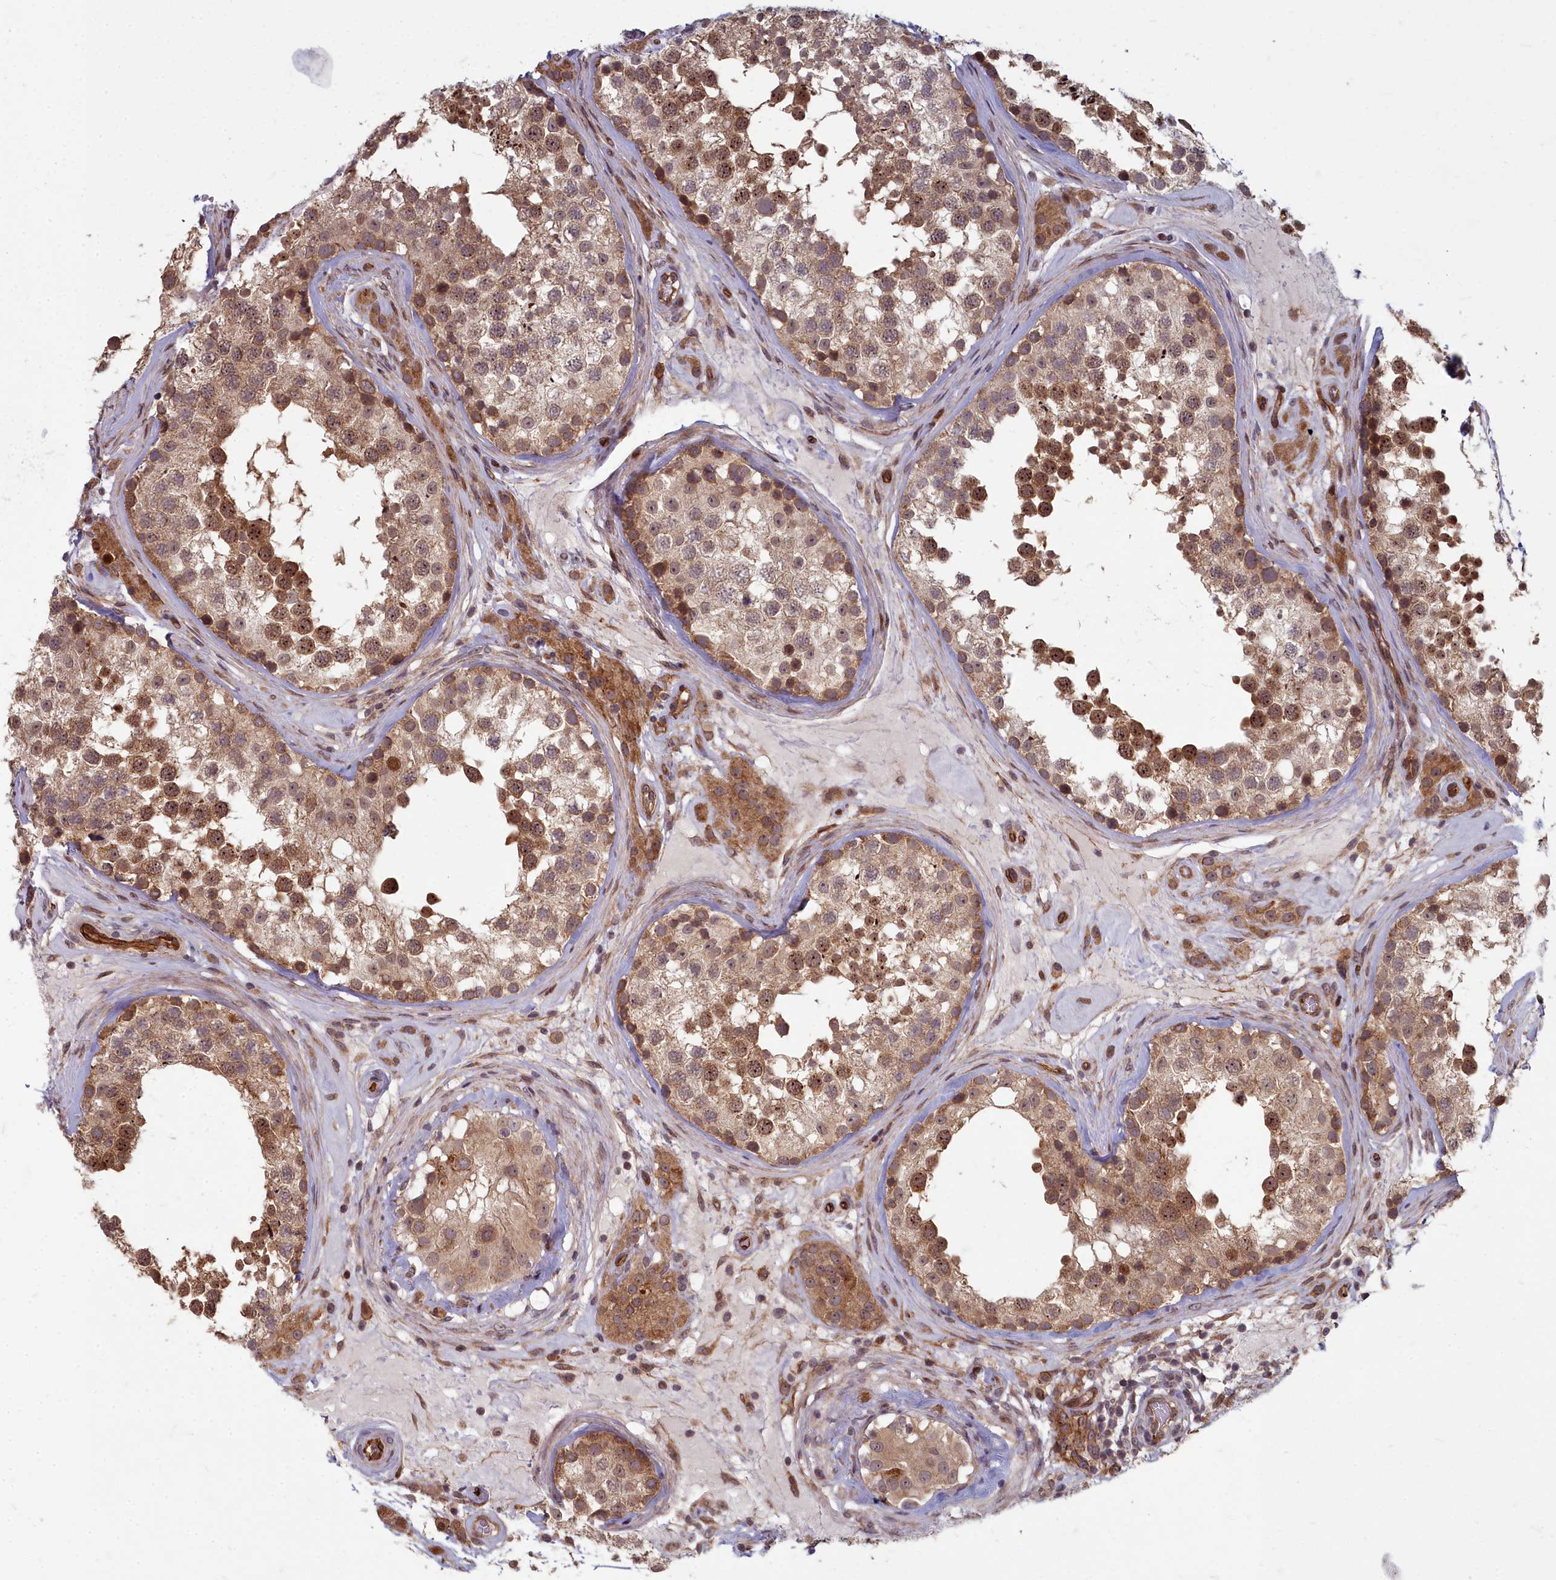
{"staining": {"intensity": "moderate", "quantity": ">75%", "location": "cytoplasmic/membranous,nuclear"}, "tissue": "testis", "cell_type": "Cells in seminiferous ducts", "image_type": "normal", "snomed": [{"axis": "morphology", "description": "Normal tissue, NOS"}, {"axis": "topography", "description": "Testis"}], "caption": "Human testis stained for a protein (brown) exhibits moderate cytoplasmic/membranous,nuclear positive positivity in about >75% of cells in seminiferous ducts.", "gene": "TSPYL4", "patient": {"sex": "male", "age": 46}}